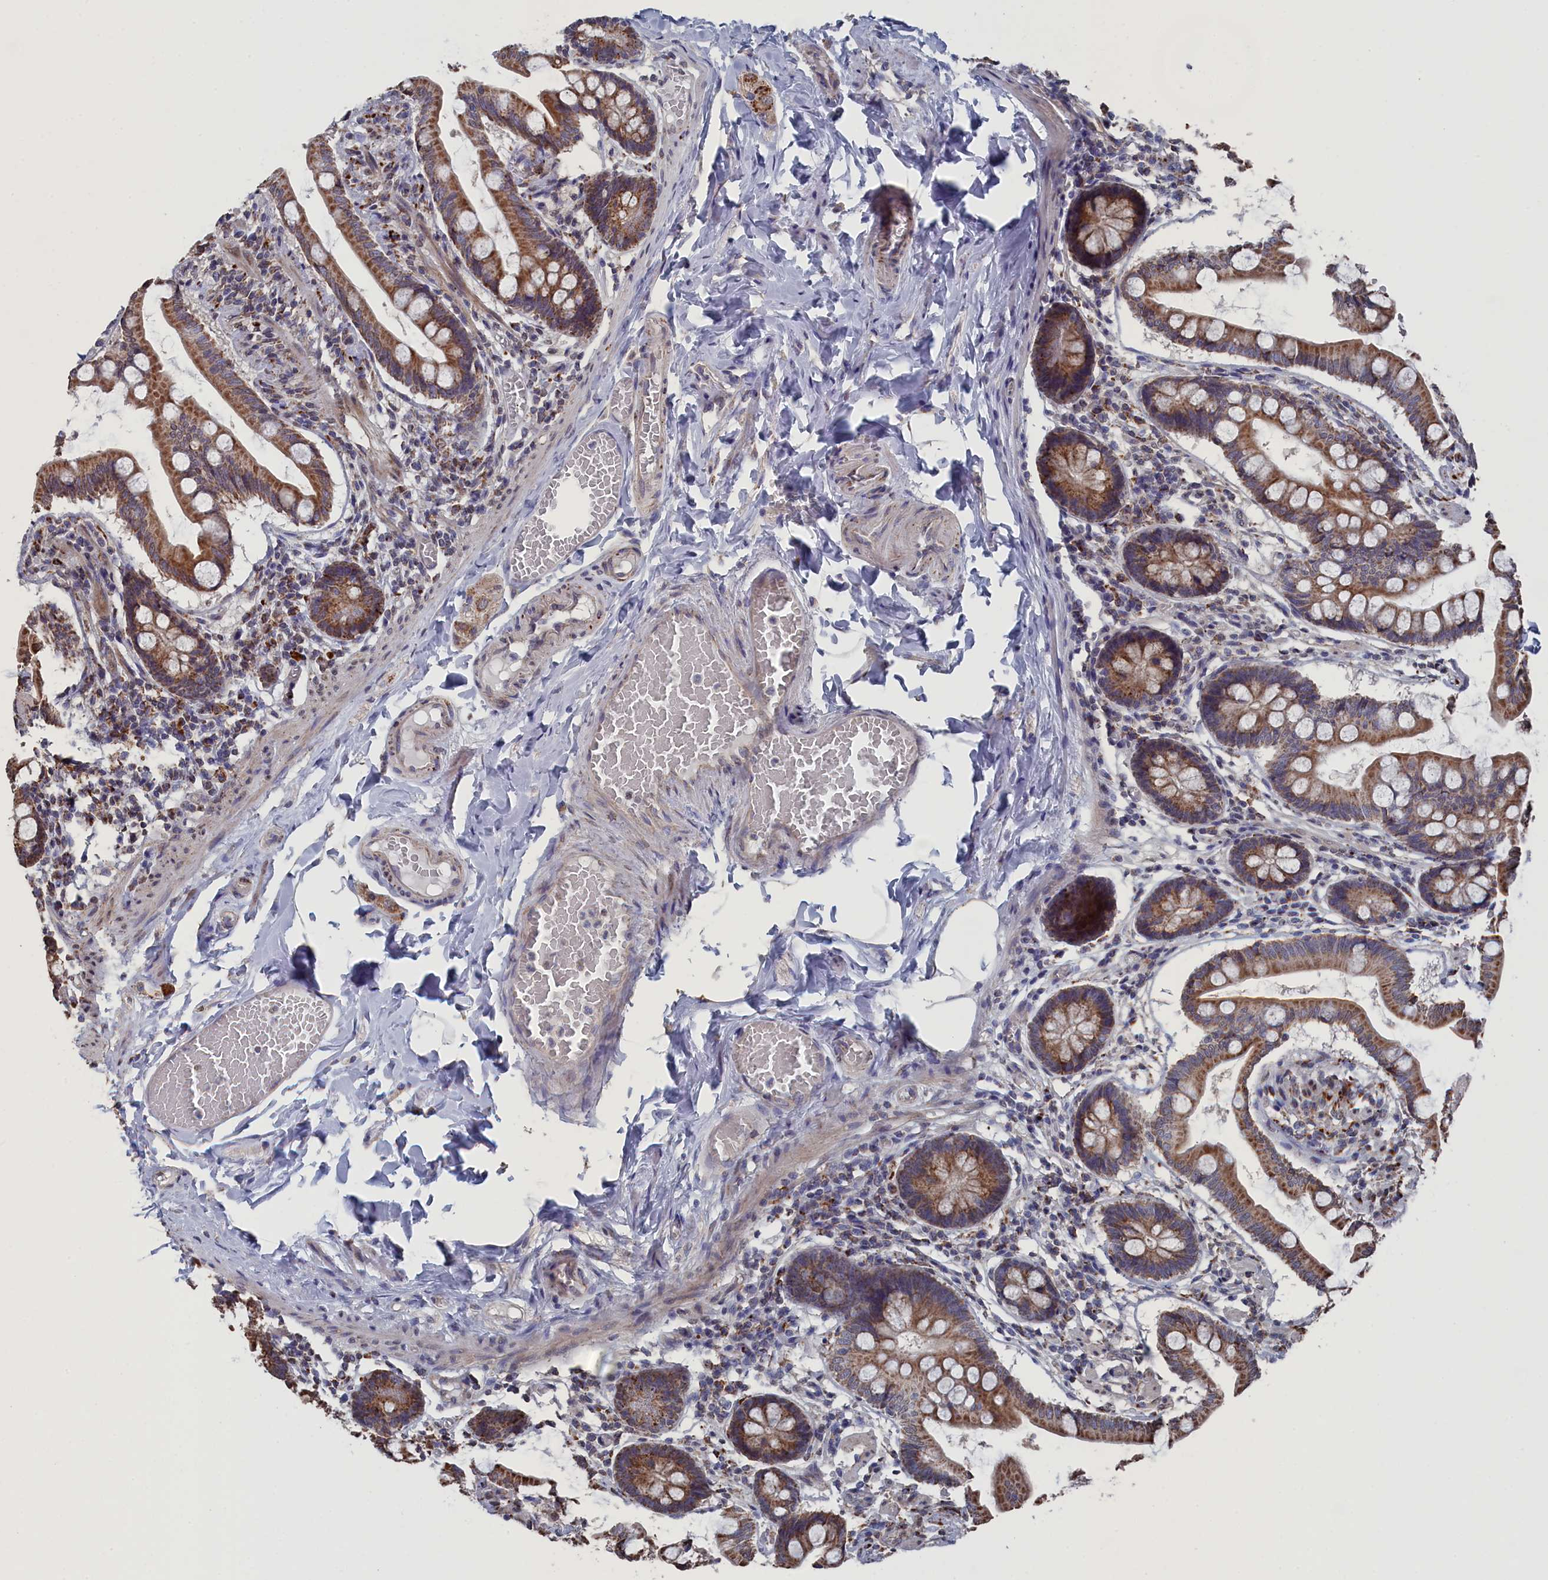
{"staining": {"intensity": "moderate", "quantity": ">75%", "location": "cytoplasmic/membranous"}, "tissue": "small intestine", "cell_type": "Glandular cells", "image_type": "normal", "snomed": [{"axis": "morphology", "description": "Normal tissue, NOS"}, {"axis": "topography", "description": "Small intestine"}], "caption": "This image displays unremarkable small intestine stained with immunohistochemistry to label a protein in brown. The cytoplasmic/membranous of glandular cells show moderate positivity for the protein. Nuclei are counter-stained blue.", "gene": "SMG9", "patient": {"sex": "male", "age": 41}}